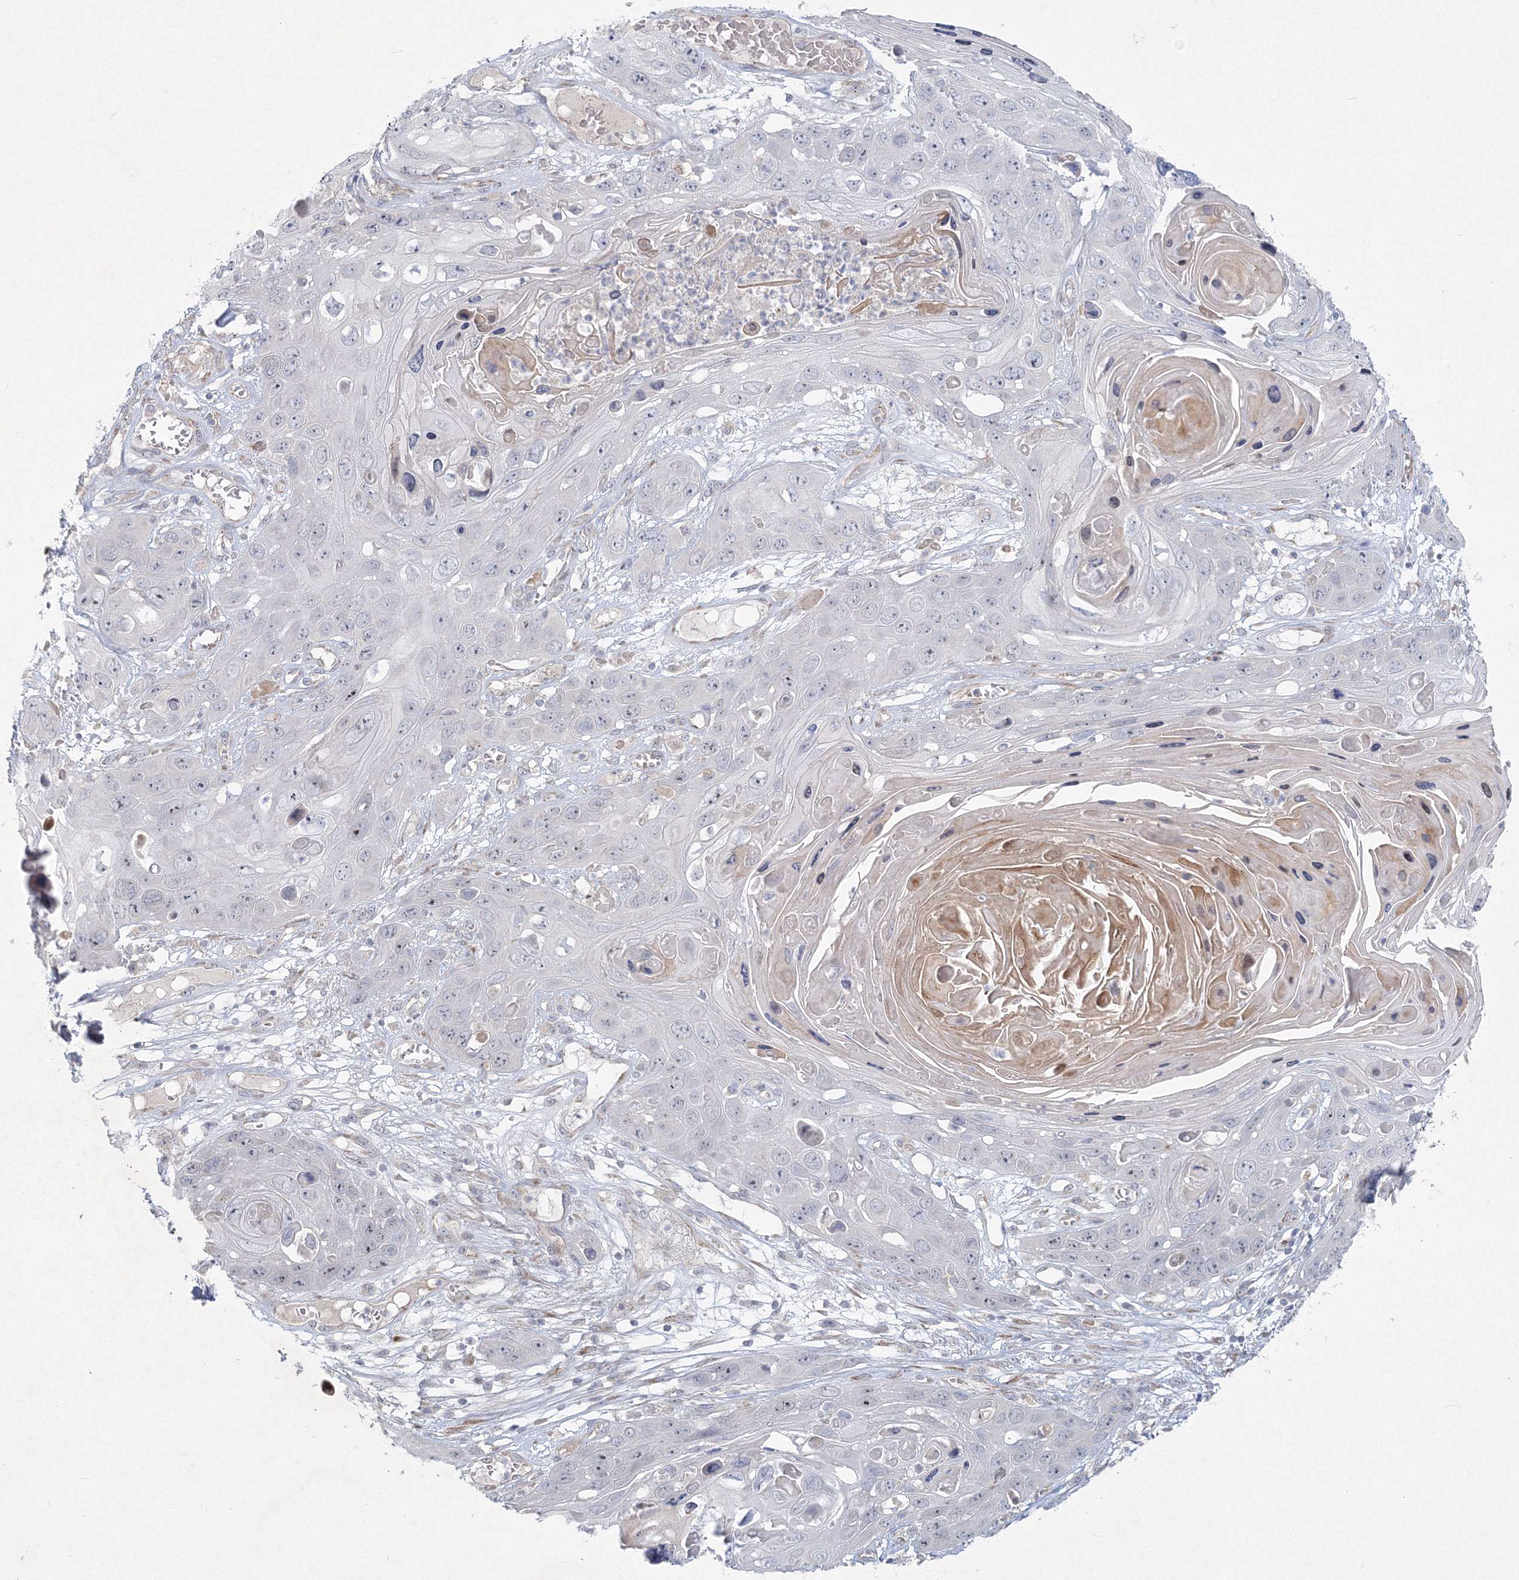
{"staining": {"intensity": "moderate", "quantity": "<25%", "location": "cytoplasmic/membranous"}, "tissue": "skin cancer", "cell_type": "Tumor cells", "image_type": "cancer", "snomed": [{"axis": "morphology", "description": "Squamous cell carcinoma, NOS"}, {"axis": "topography", "description": "Skin"}], "caption": "Approximately <25% of tumor cells in human squamous cell carcinoma (skin) show moderate cytoplasmic/membranous protein staining as visualized by brown immunohistochemical staining.", "gene": "WDR49", "patient": {"sex": "male", "age": 55}}